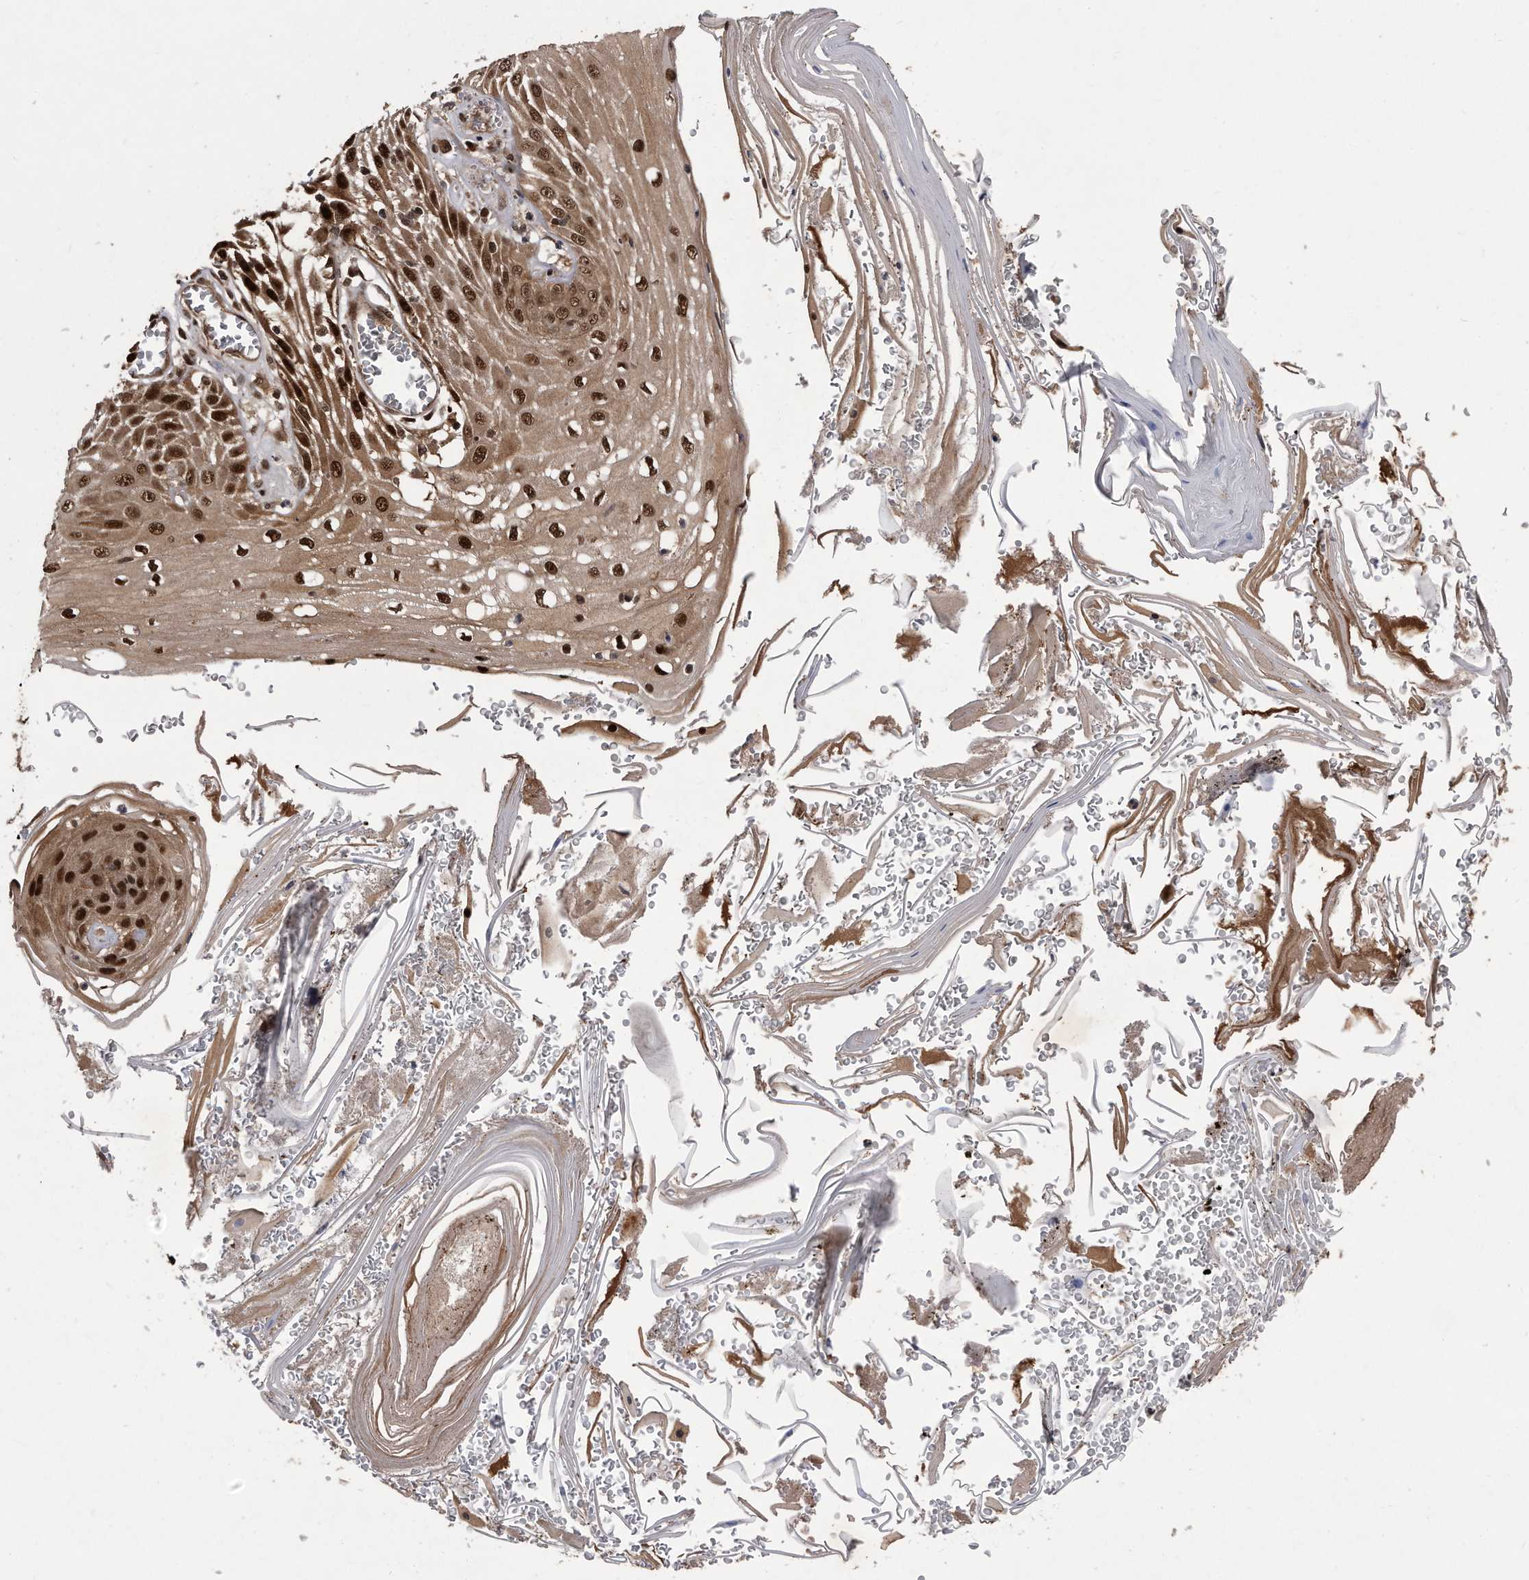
{"staining": {"intensity": "strong", "quantity": ">75%", "location": "cytoplasmic/membranous,nuclear"}, "tissue": "skin cancer", "cell_type": "Tumor cells", "image_type": "cancer", "snomed": [{"axis": "morphology", "description": "Squamous cell carcinoma, NOS"}, {"axis": "topography", "description": "Skin"}], "caption": "The histopathology image shows immunohistochemical staining of squamous cell carcinoma (skin). There is strong cytoplasmic/membranous and nuclear expression is identified in about >75% of tumor cells.", "gene": "RAD23B", "patient": {"sex": "female", "age": 73}}